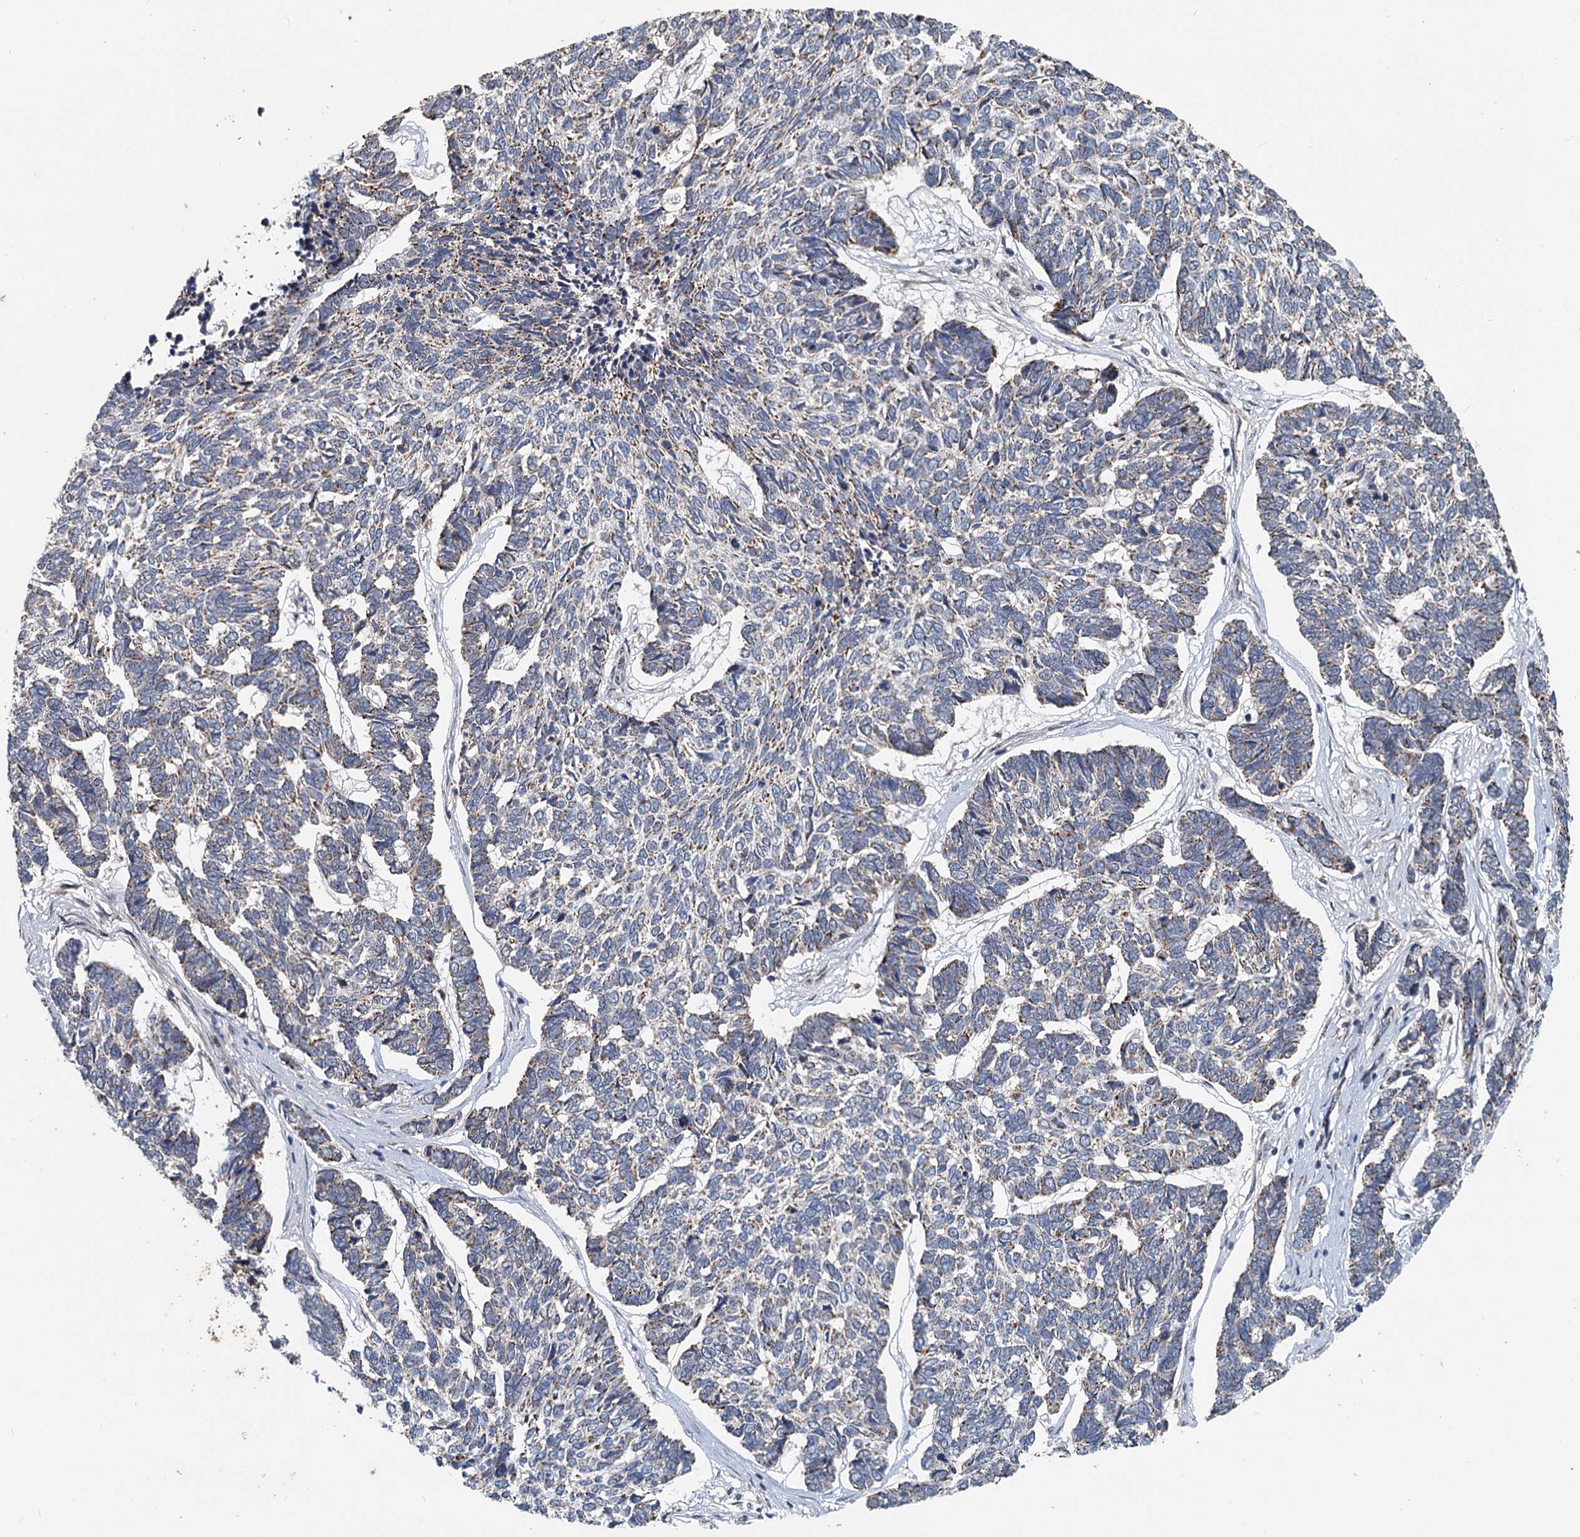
{"staining": {"intensity": "weak", "quantity": "25%-75%", "location": "cytoplasmic/membranous"}, "tissue": "skin cancer", "cell_type": "Tumor cells", "image_type": "cancer", "snomed": [{"axis": "morphology", "description": "Basal cell carcinoma"}, {"axis": "topography", "description": "Skin"}], "caption": "A photomicrograph of basal cell carcinoma (skin) stained for a protein displays weak cytoplasmic/membranous brown staining in tumor cells.", "gene": "RITA1", "patient": {"sex": "female", "age": 65}}